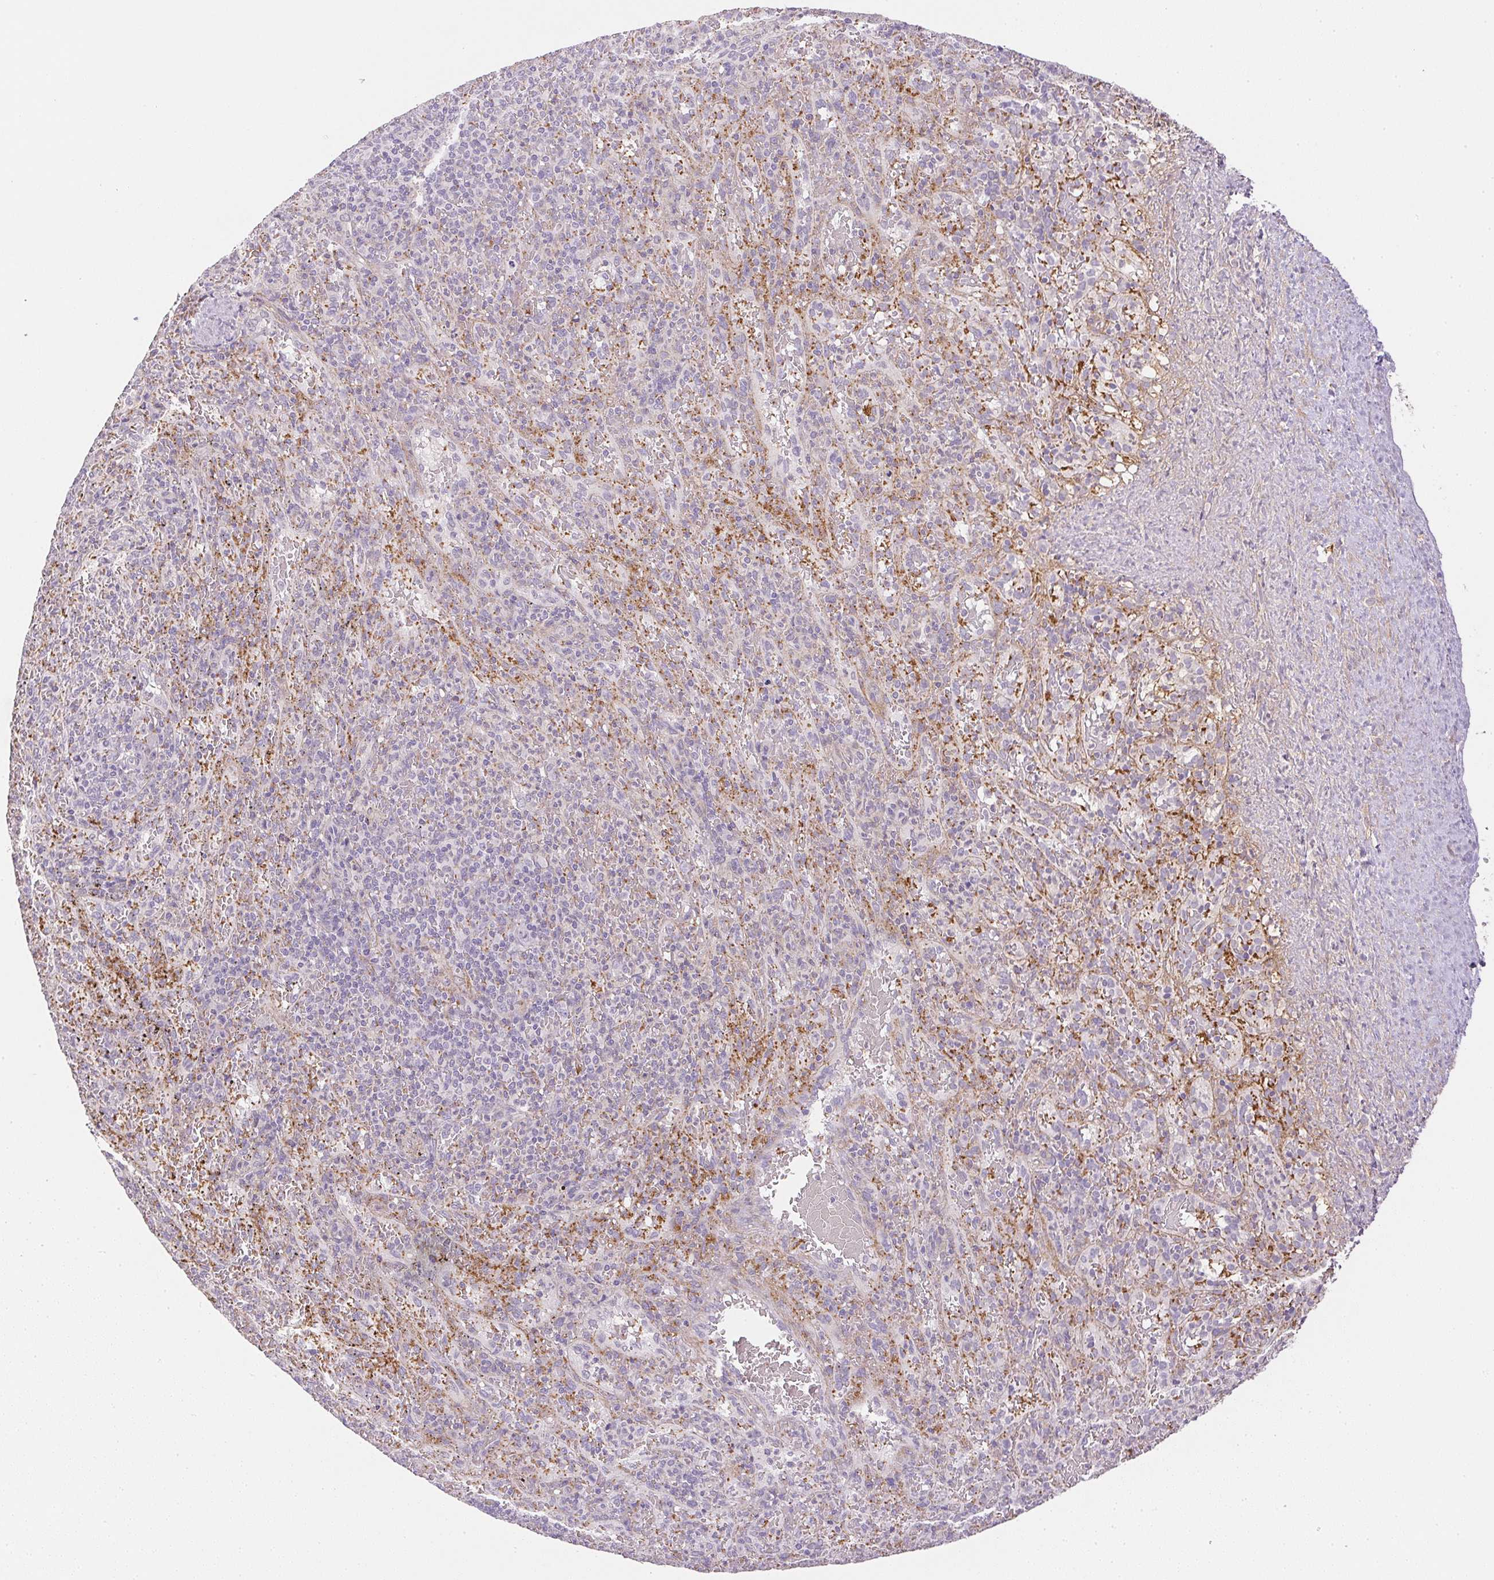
{"staining": {"intensity": "negative", "quantity": "none", "location": "none"}, "tissue": "spleen", "cell_type": "Cells in red pulp", "image_type": "normal", "snomed": [{"axis": "morphology", "description": "Normal tissue, NOS"}, {"axis": "topography", "description": "Spleen"}], "caption": "A high-resolution micrograph shows IHC staining of unremarkable spleen, which demonstrates no significant staining in cells in red pulp. (IHC, brightfield microscopy, high magnification).", "gene": "PRL", "patient": {"sex": "male", "age": 57}}